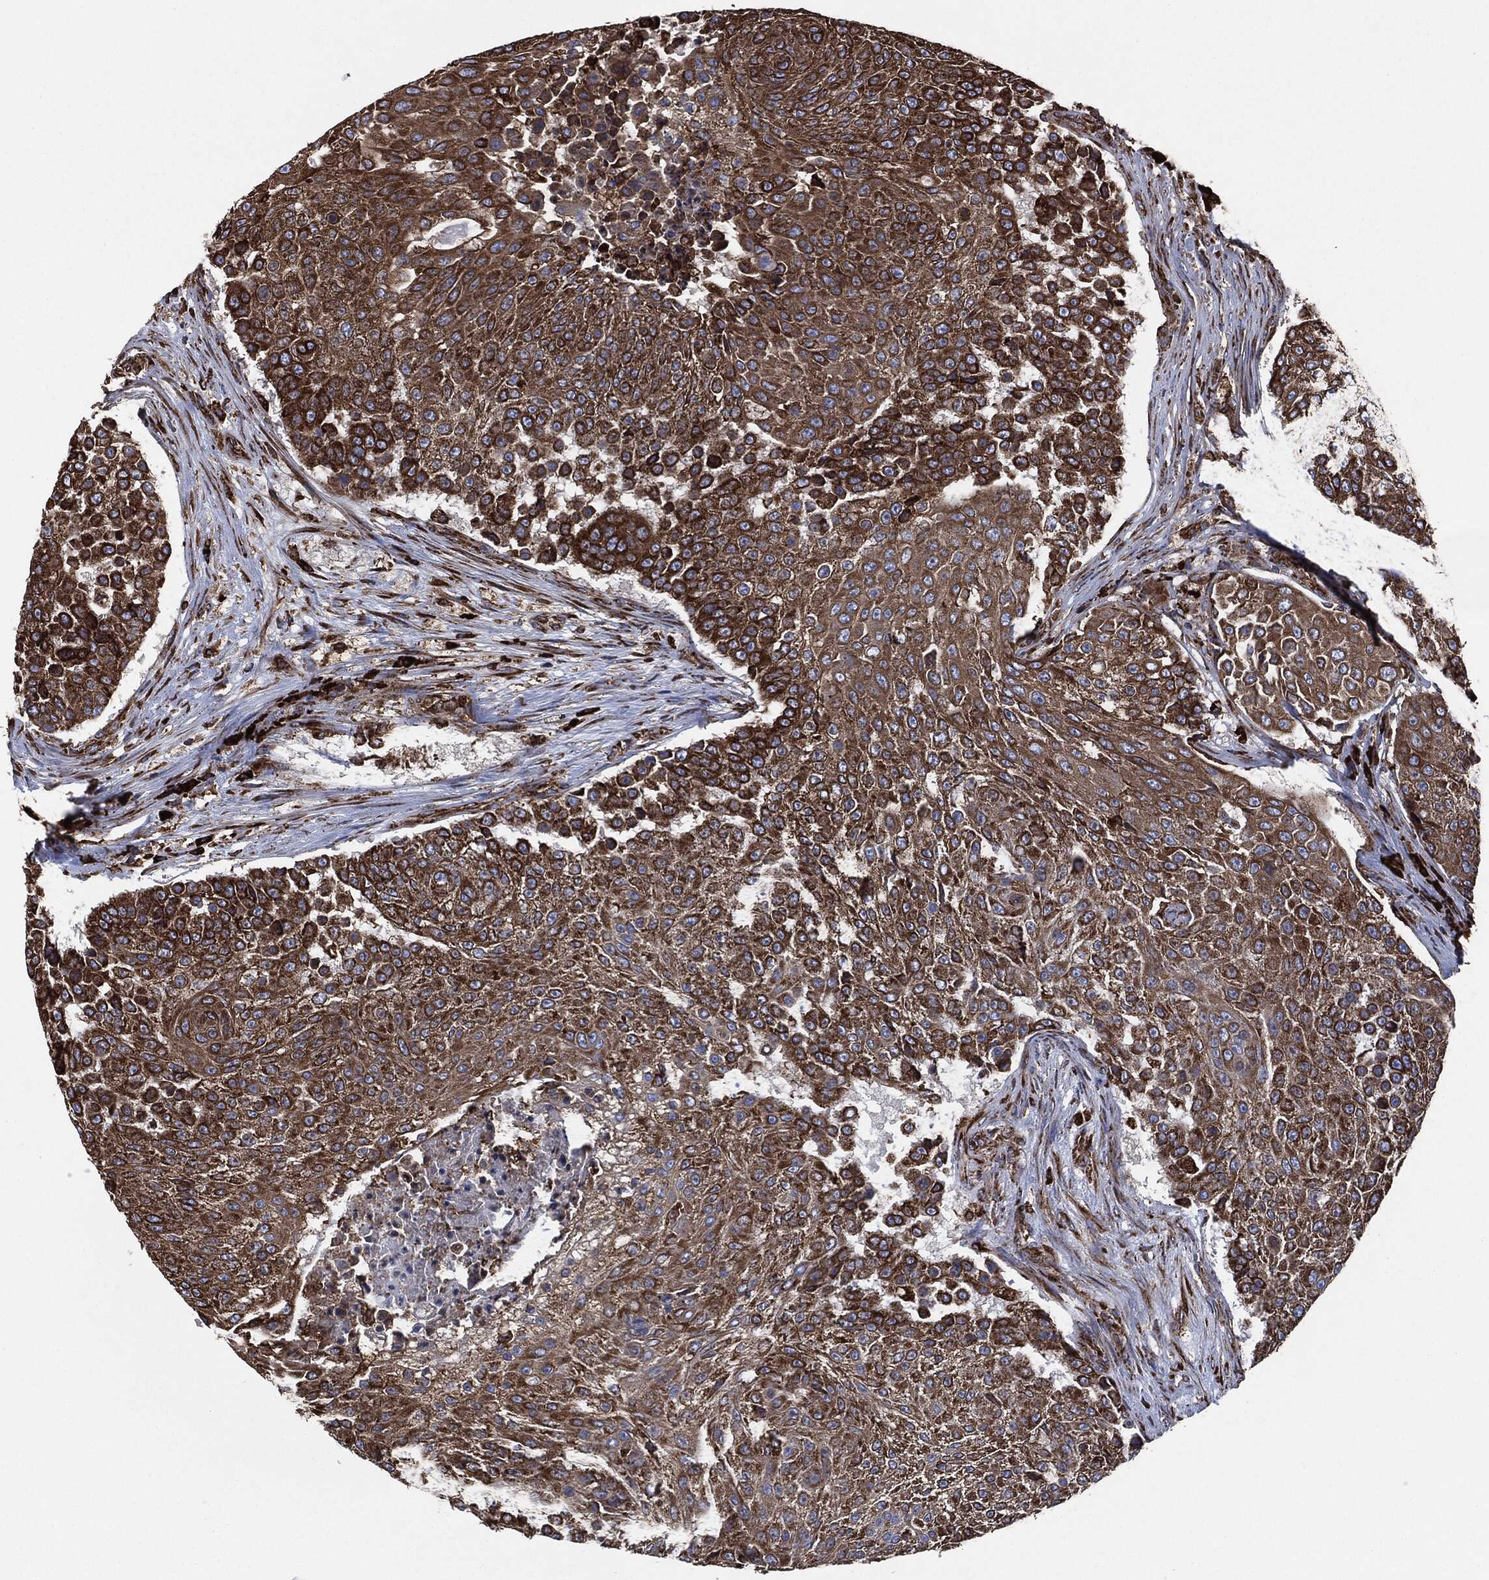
{"staining": {"intensity": "strong", "quantity": ">75%", "location": "cytoplasmic/membranous"}, "tissue": "urothelial cancer", "cell_type": "Tumor cells", "image_type": "cancer", "snomed": [{"axis": "morphology", "description": "Urothelial carcinoma, High grade"}, {"axis": "topography", "description": "Urinary bladder"}], "caption": "Immunohistochemistry micrograph of human urothelial cancer stained for a protein (brown), which demonstrates high levels of strong cytoplasmic/membranous expression in about >75% of tumor cells.", "gene": "AMFR", "patient": {"sex": "female", "age": 63}}